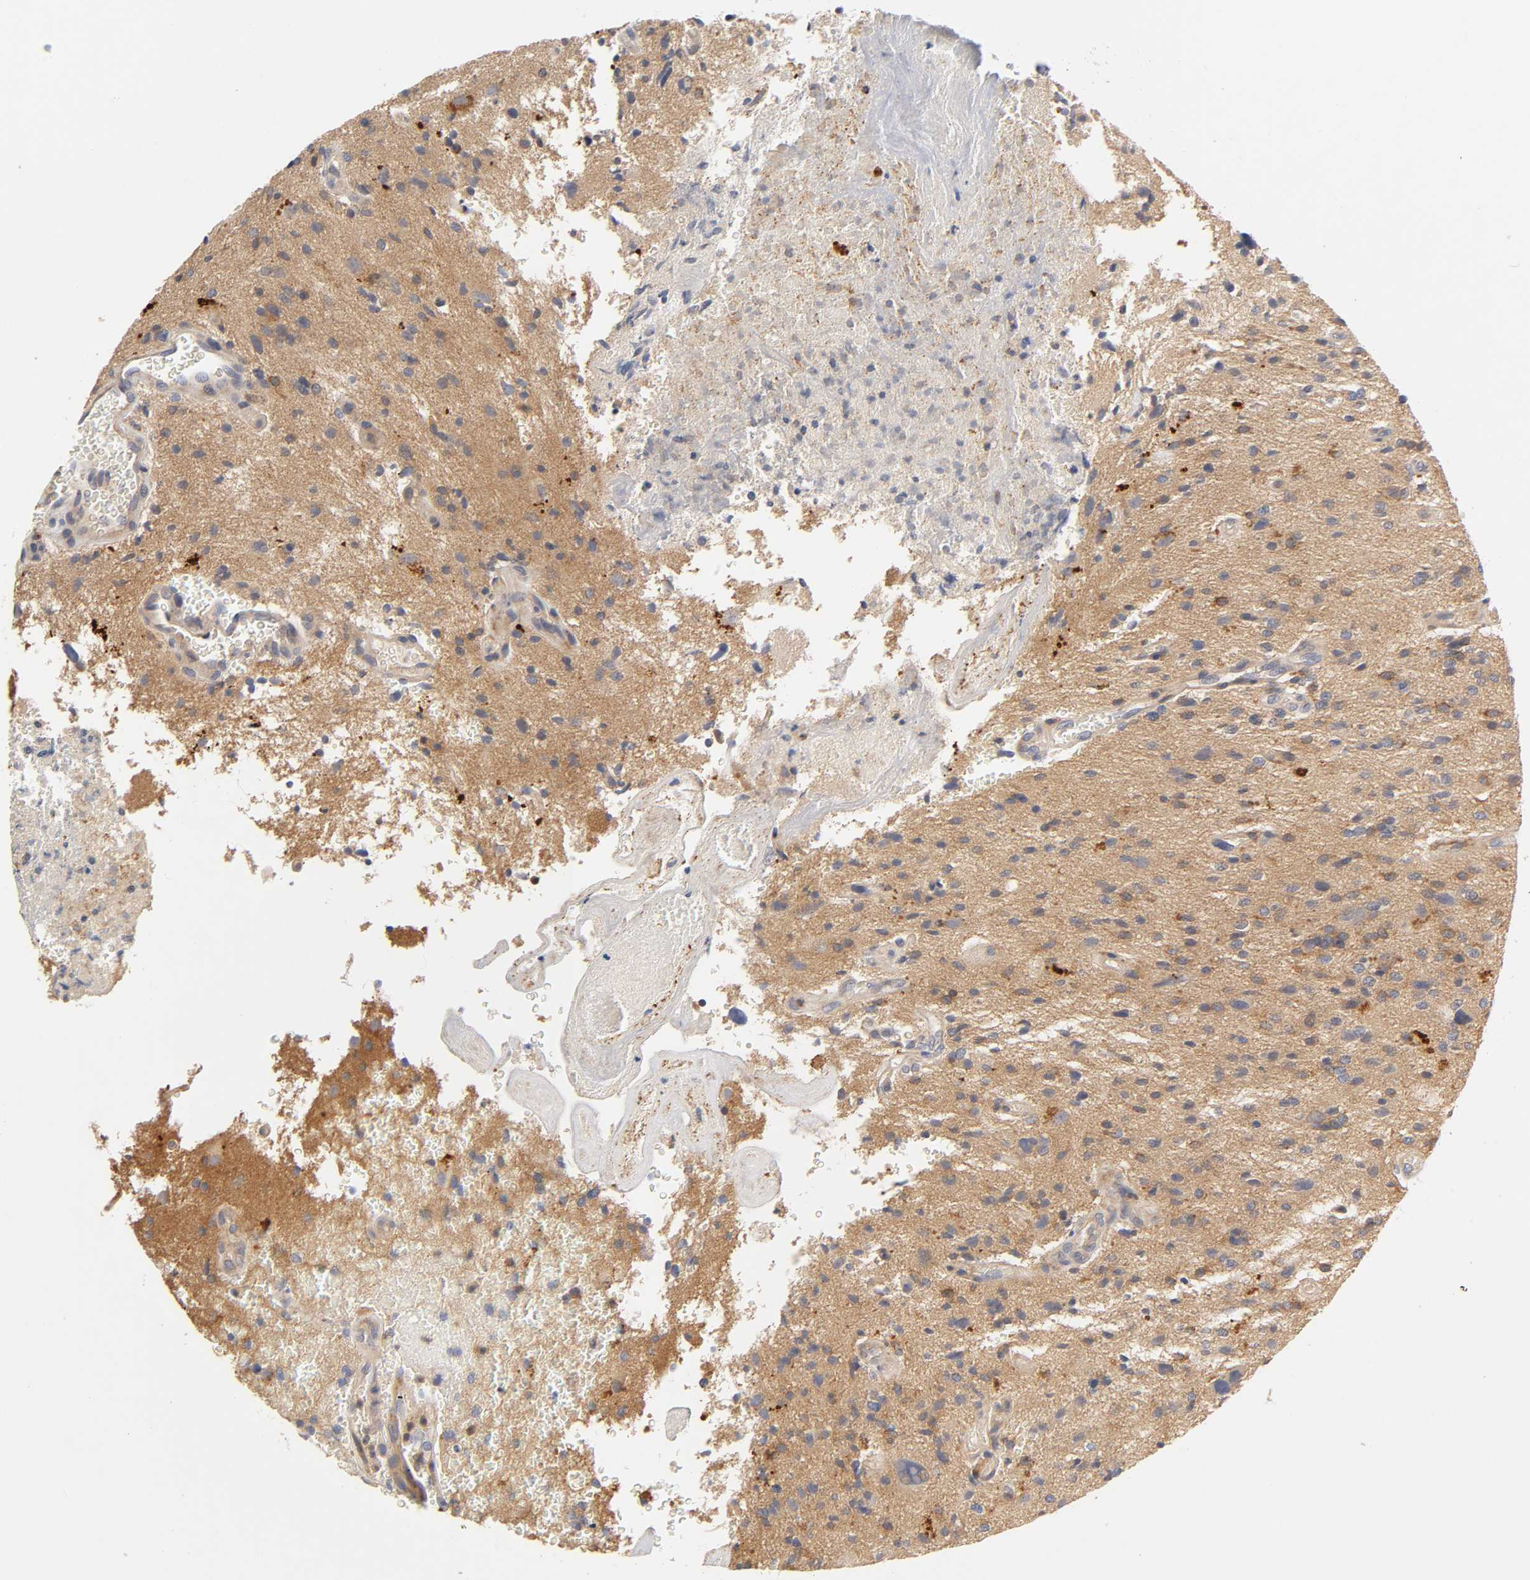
{"staining": {"intensity": "moderate", "quantity": "25%-75%", "location": "cytoplasmic/membranous"}, "tissue": "glioma", "cell_type": "Tumor cells", "image_type": "cancer", "snomed": [{"axis": "morphology", "description": "Normal tissue, NOS"}, {"axis": "morphology", "description": "Glioma, malignant, High grade"}, {"axis": "topography", "description": "Cerebral cortex"}], "caption": "The photomicrograph reveals staining of malignant glioma (high-grade), revealing moderate cytoplasmic/membranous protein expression (brown color) within tumor cells.", "gene": "RHOA", "patient": {"sex": "male", "age": 75}}